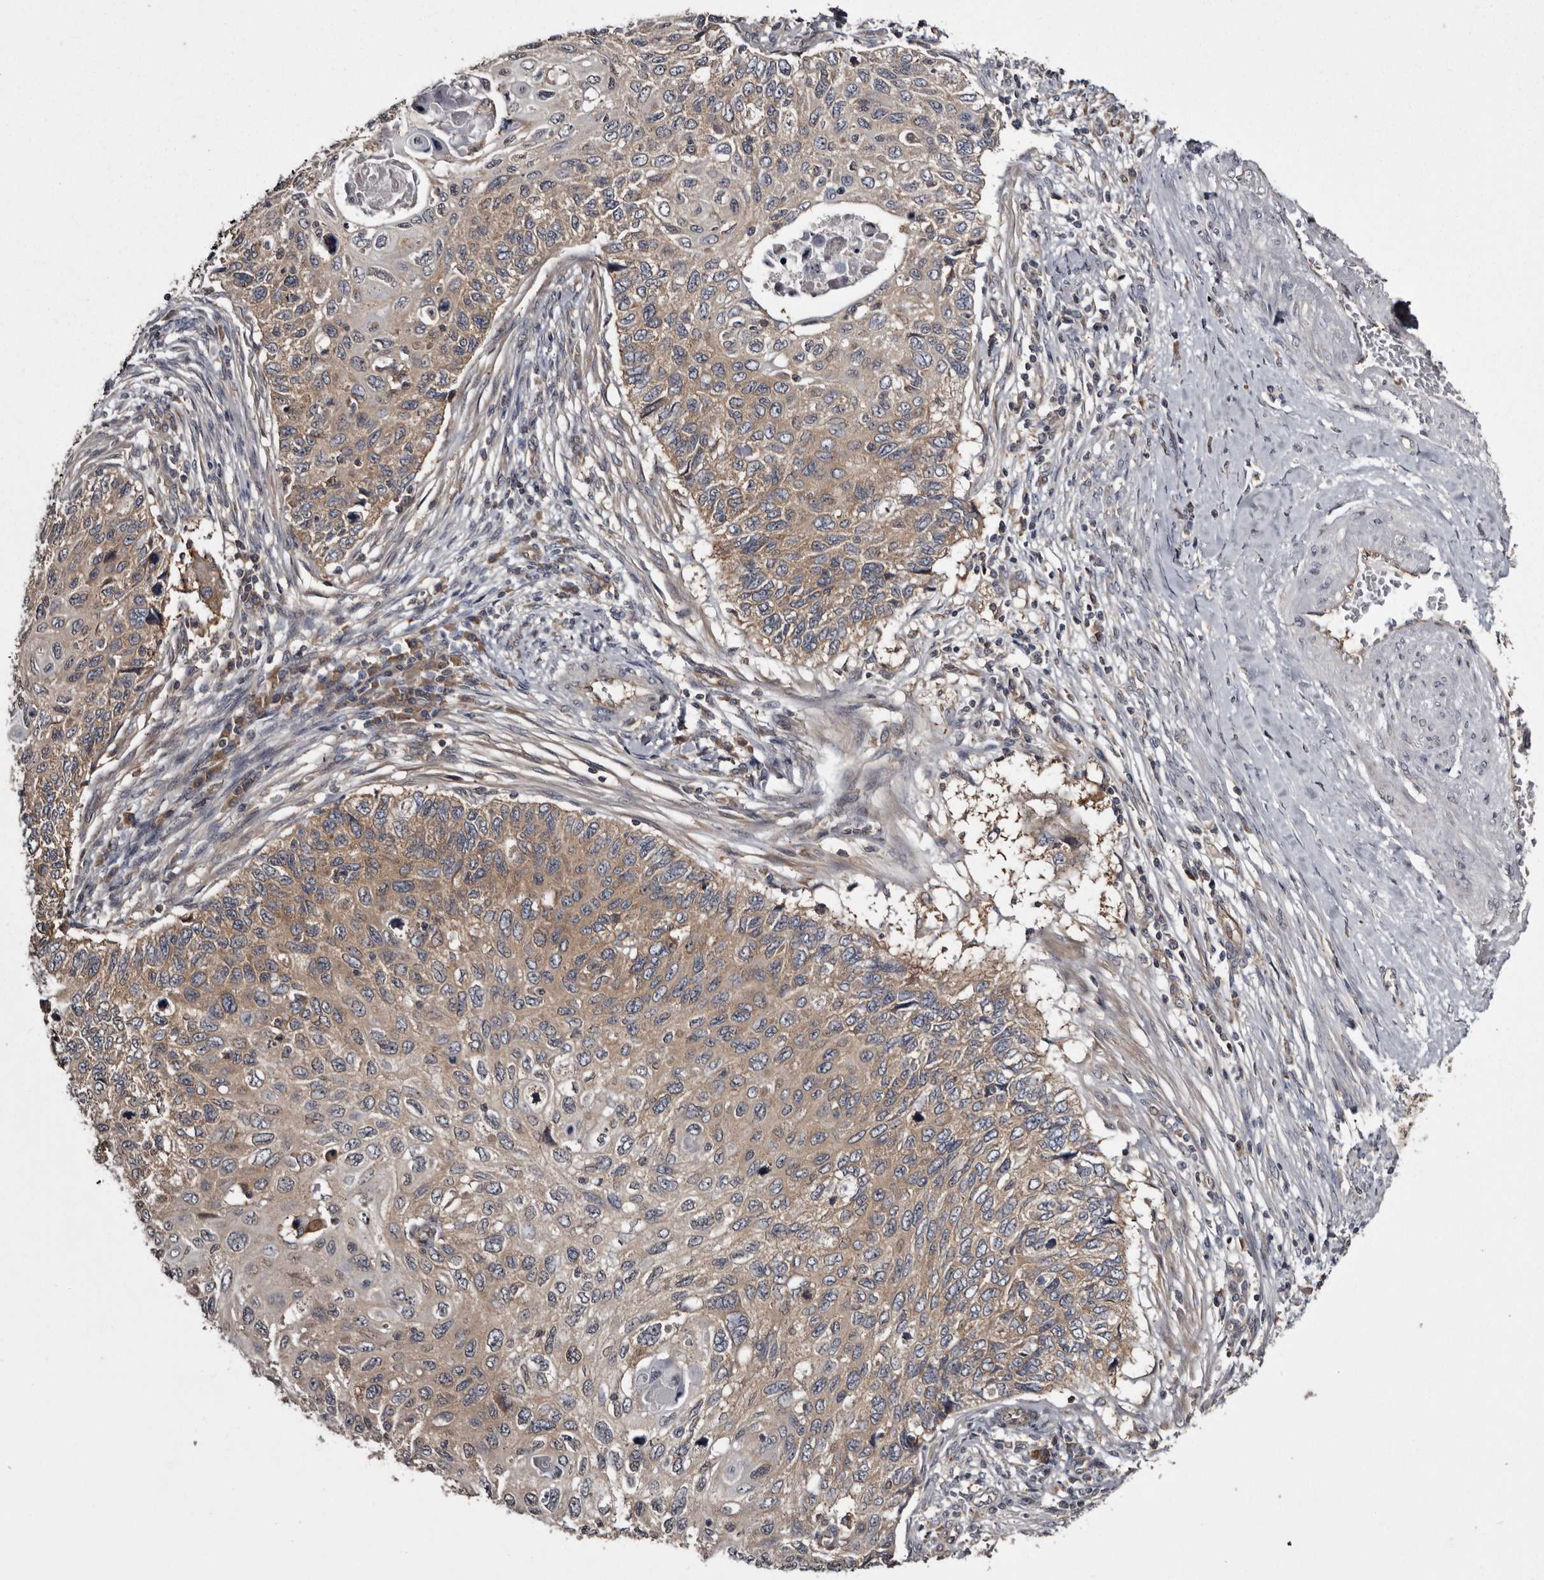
{"staining": {"intensity": "weak", "quantity": ">75%", "location": "cytoplasmic/membranous"}, "tissue": "cervical cancer", "cell_type": "Tumor cells", "image_type": "cancer", "snomed": [{"axis": "morphology", "description": "Squamous cell carcinoma, NOS"}, {"axis": "topography", "description": "Cervix"}], "caption": "Immunohistochemistry photomicrograph of squamous cell carcinoma (cervical) stained for a protein (brown), which reveals low levels of weak cytoplasmic/membranous positivity in approximately >75% of tumor cells.", "gene": "DARS1", "patient": {"sex": "female", "age": 70}}